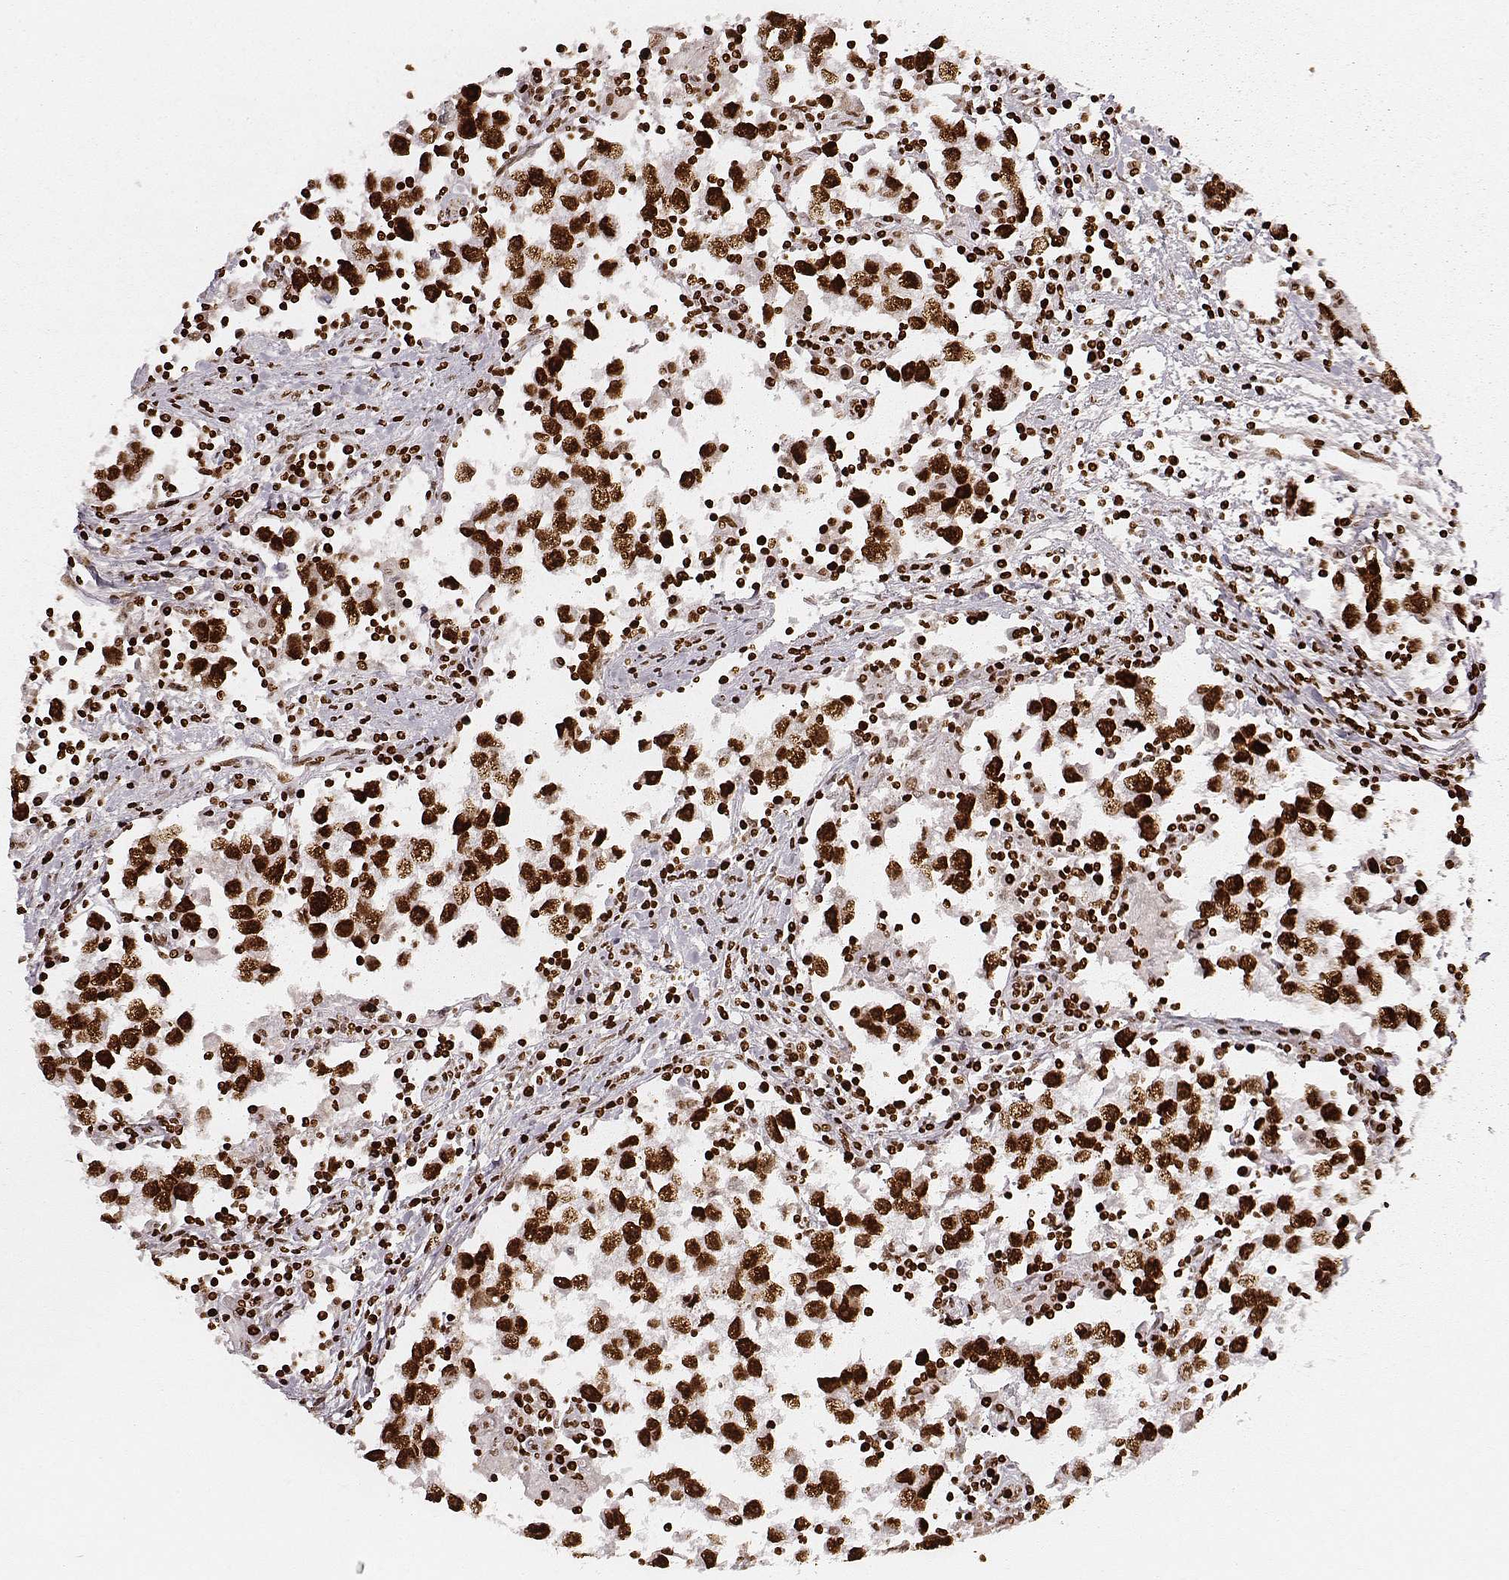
{"staining": {"intensity": "strong", "quantity": ">75%", "location": "nuclear"}, "tissue": "testis cancer", "cell_type": "Tumor cells", "image_type": "cancer", "snomed": [{"axis": "morphology", "description": "Seminoma, NOS"}, {"axis": "topography", "description": "Testis"}], "caption": "Brown immunohistochemical staining in human testis seminoma exhibits strong nuclear expression in approximately >75% of tumor cells.", "gene": "PARP1", "patient": {"sex": "male", "age": 30}}